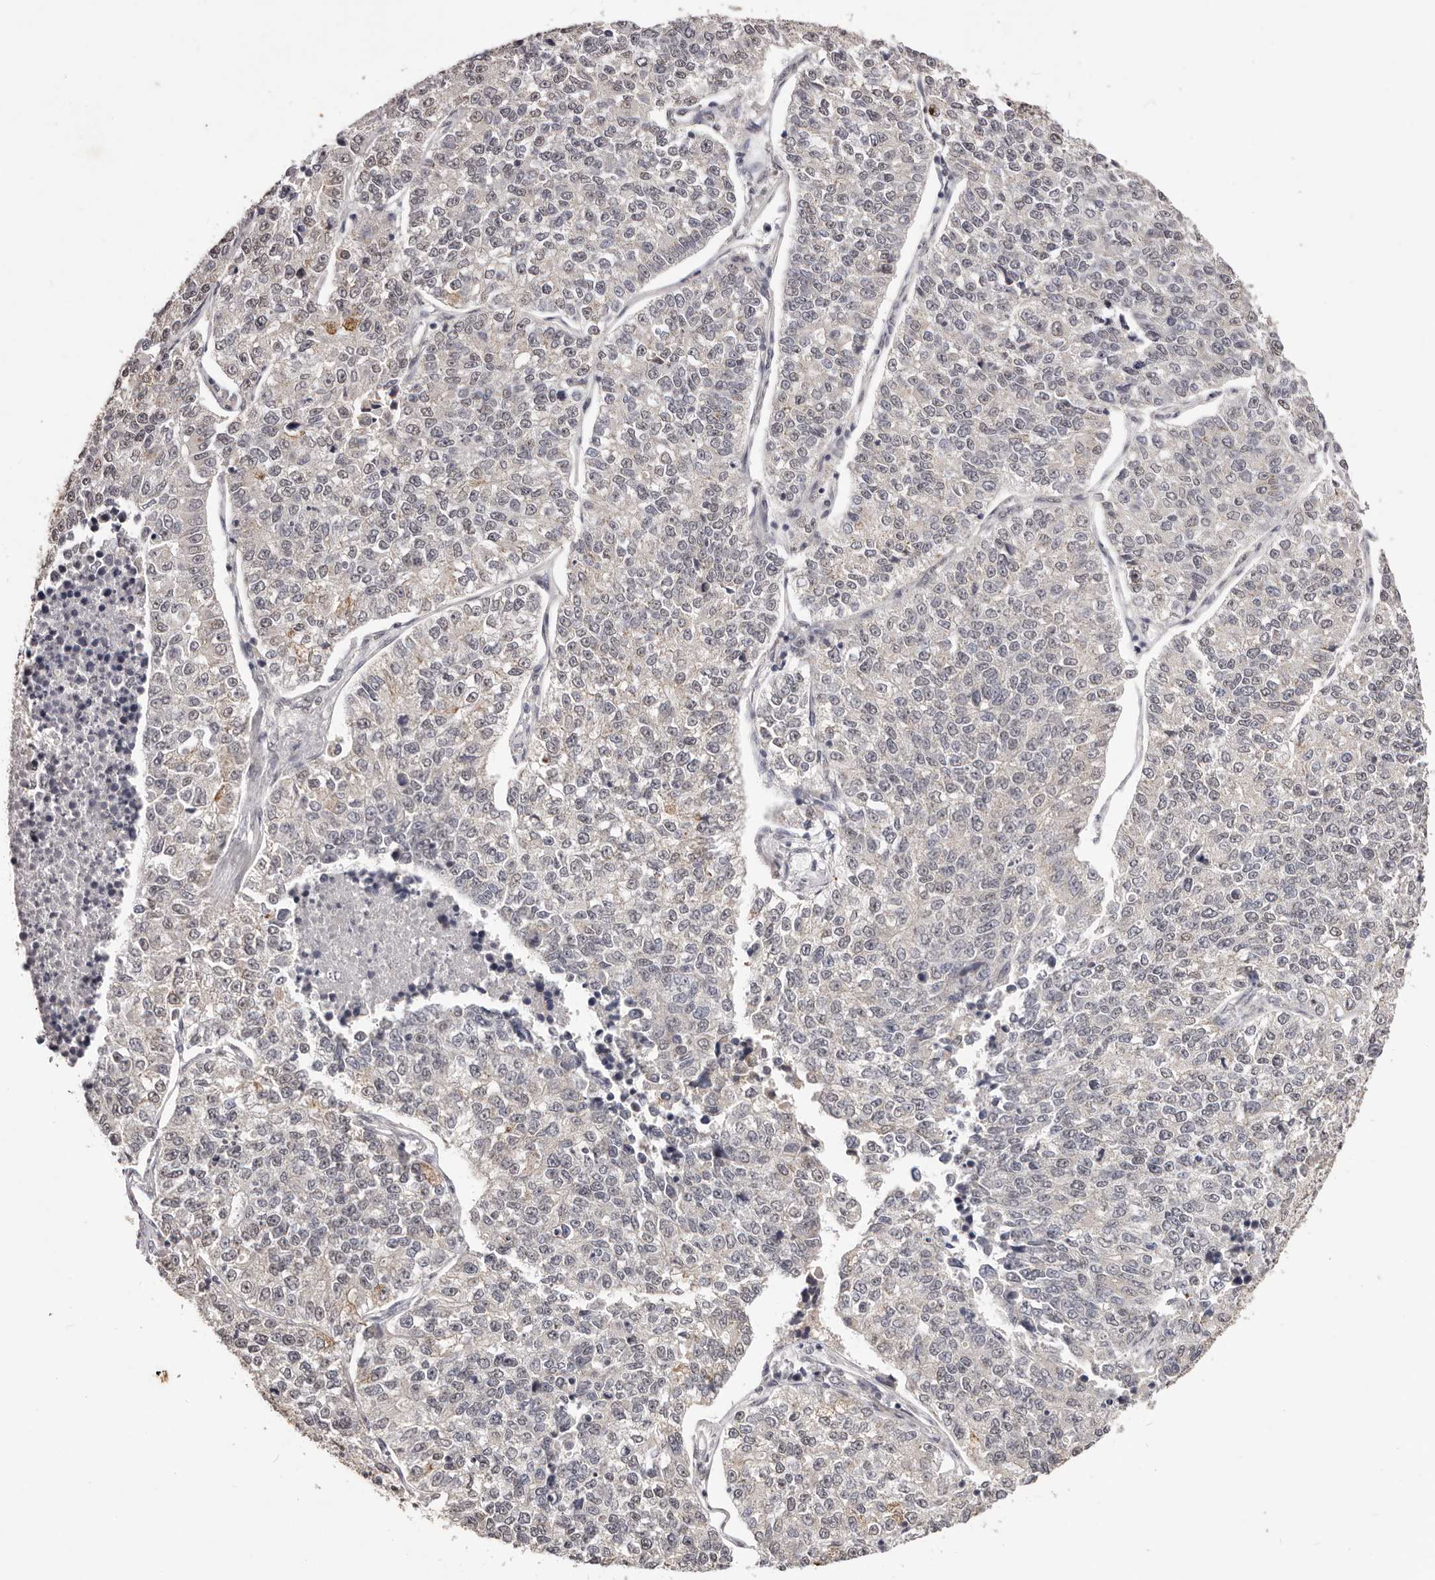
{"staining": {"intensity": "weak", "quantity": "<25%", "location": "nuclear"}, "tissue": "lung cancer", "cell_type": "Tumor cells", "image_type": "cancer", "snomed": [{"axis": "morphology", "description": "Adenocarcinoma, NOS"}, {"axis": "topography", "description": "Lung"}], "caption": "Adenocarcinoma (lung) was stained to show a protein in brown. There is no significant expression in tumor cells. (DAB immunohistochemistry, high magnification).", "gene": "RPS6KA5", "patient": {"sex": "male", "age": 49}}